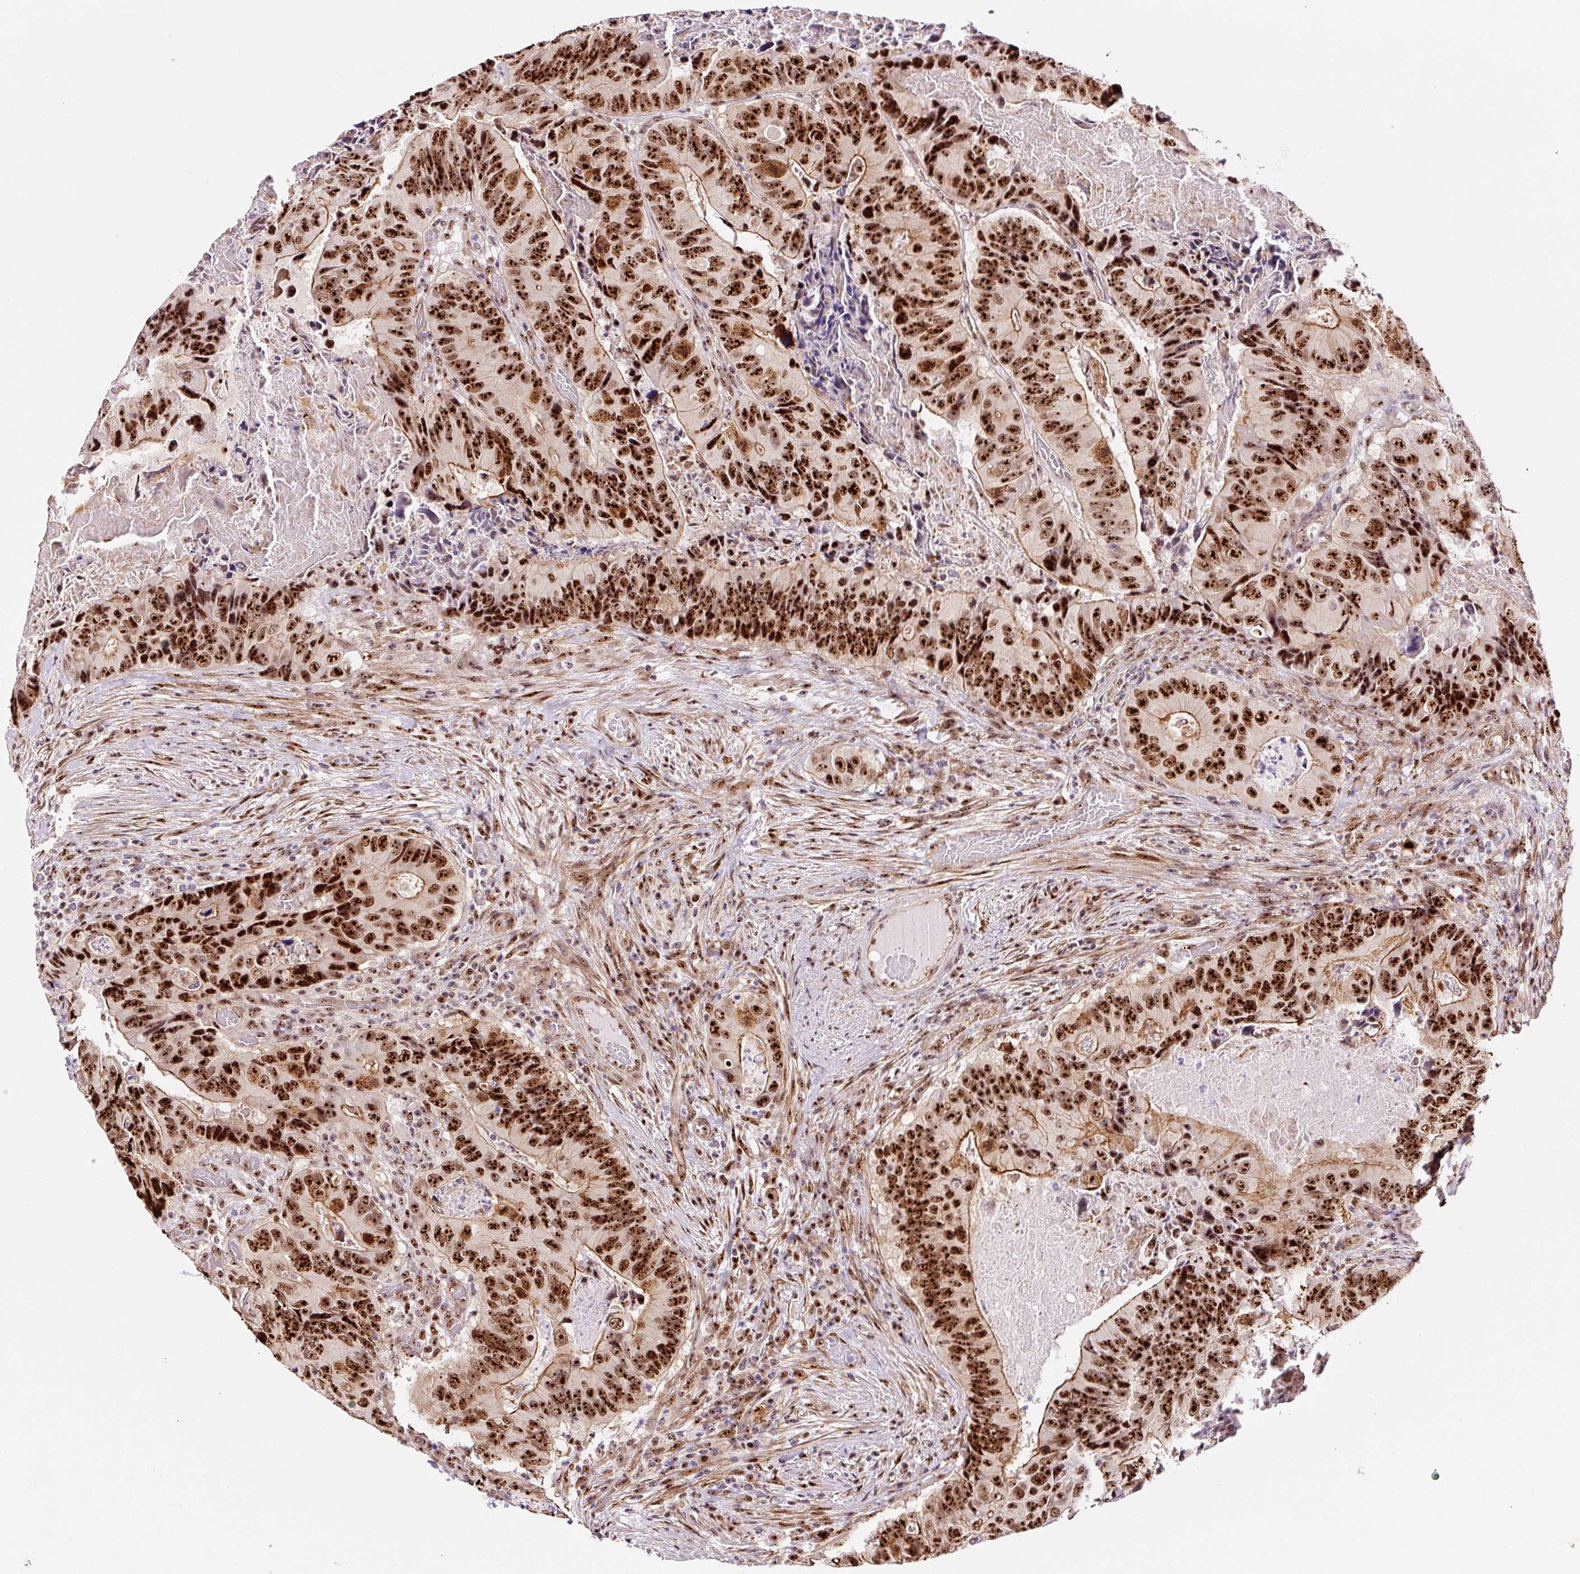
{"staining": {"intensity": "strong", "quantity": ">75%", "location": "nuclear"}, "tissue": "colorectal cancer", "cell_type": "Tumor cells", "image_type": "cancer", "snomed": [{"axis": "morphology", "description": "Adenocarcinoma, NOS"}, {"axis": "topography", "description": "Colon"}], "caption": "DAB (3,3'-diaminobenzidine) immunohistochemical staining of human adenocarcinoma (colorectal) demonstrates strong nuclear protein staining in approximately >75% of tumor cells.", "gene": "GNL3", "patient": {"sex": "male", "age": 84}}